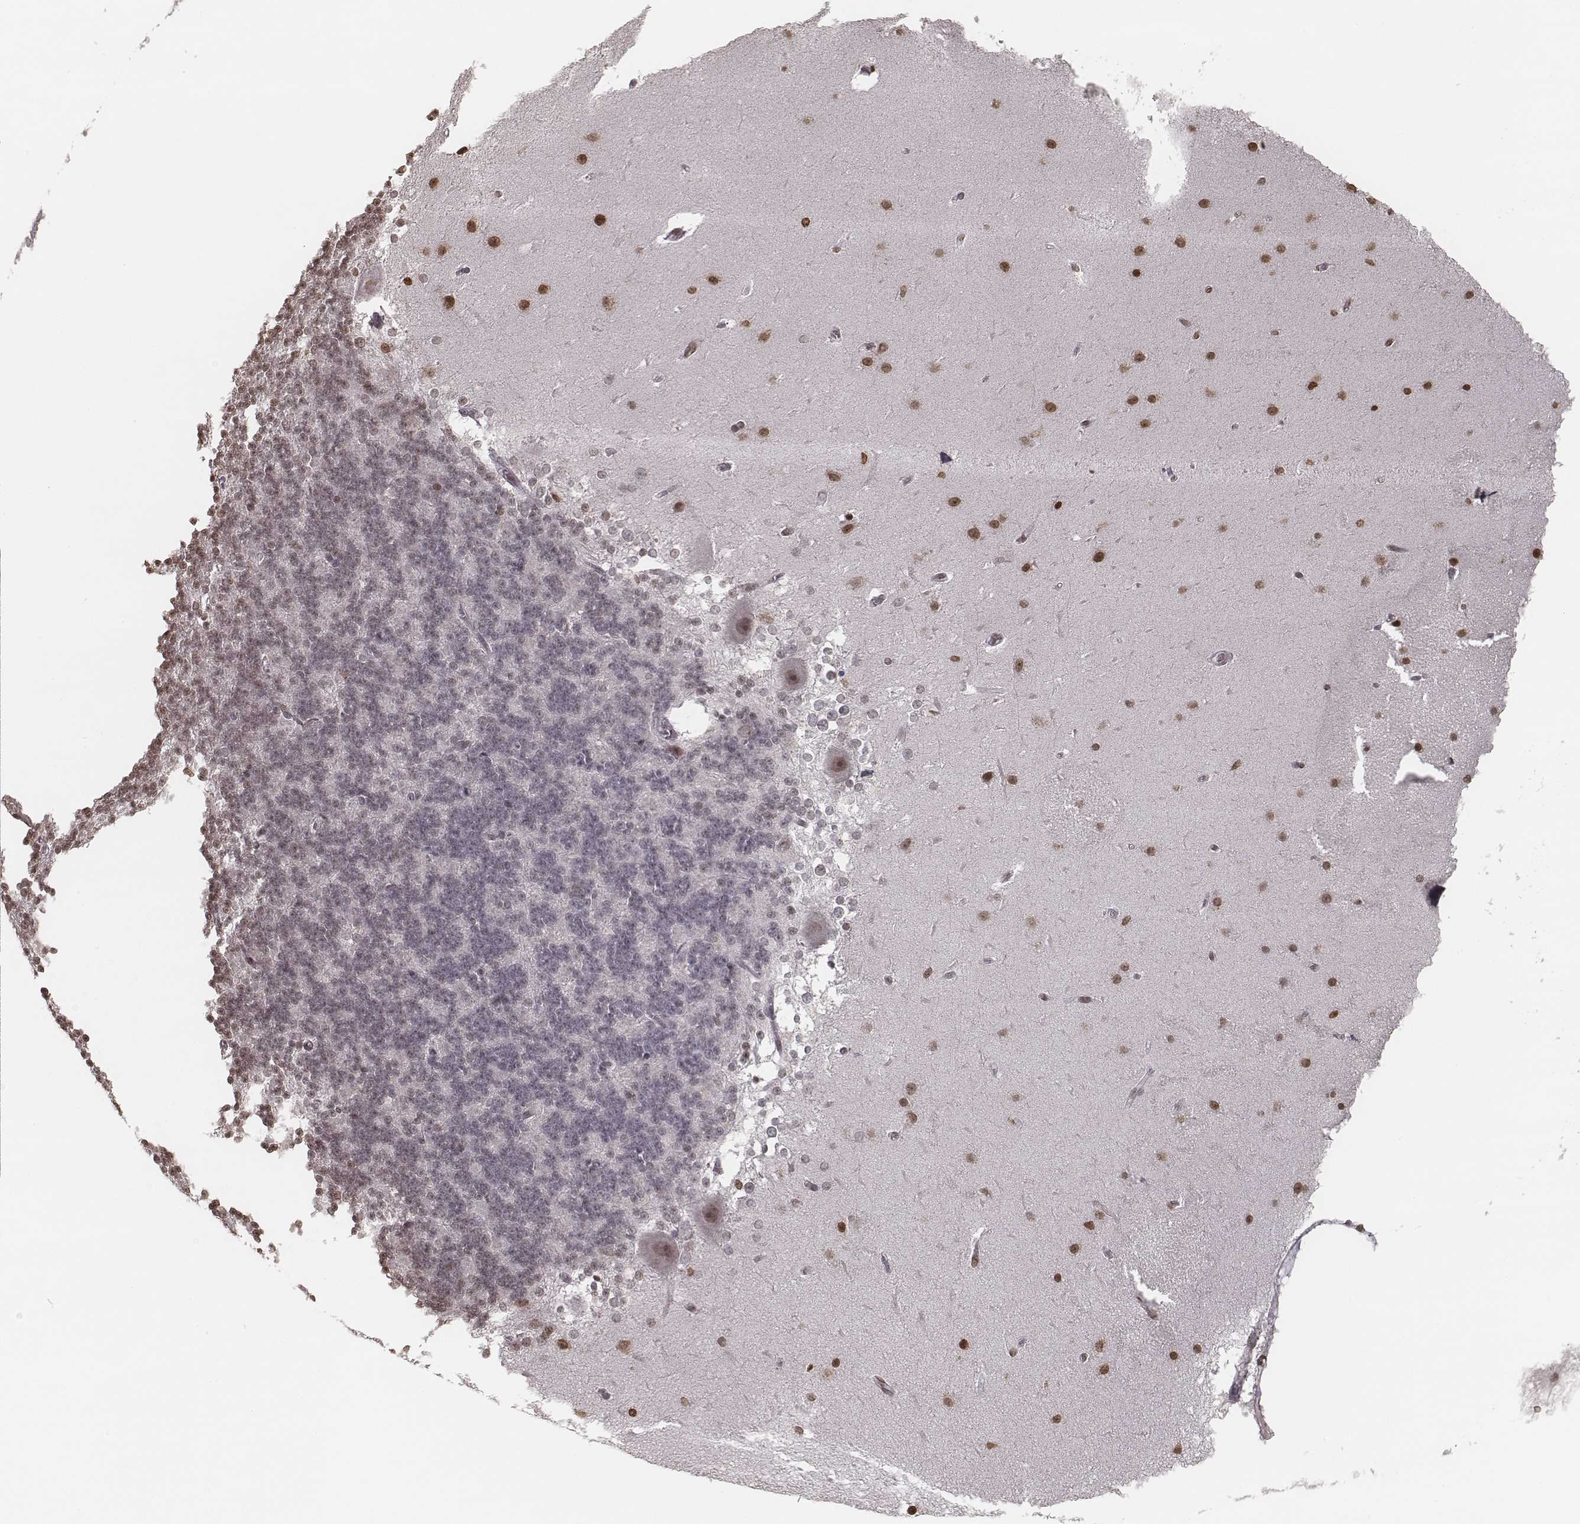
{"staining": {"intensity": "moderate", "quantity": "<25%", "location": "nuclear"}, "tissue": "cerebellum", "cell_type": "Cells in granular layer", "image_type": "normal", "snomed": [{"axis": "morphology", "description": "Normal tissue, NOS"}, {"axis": "topography", "description": "Cerebellum"}], "caption": "Protein staining exhibits moderate nuclear staining in about <25% of cells in granular layer in benign cerebellum. Ihc stains the protein in brown and the nuclei are stained blue.", "gene": "HMGA2", "patient": {"sex": "female", "age": 19}}